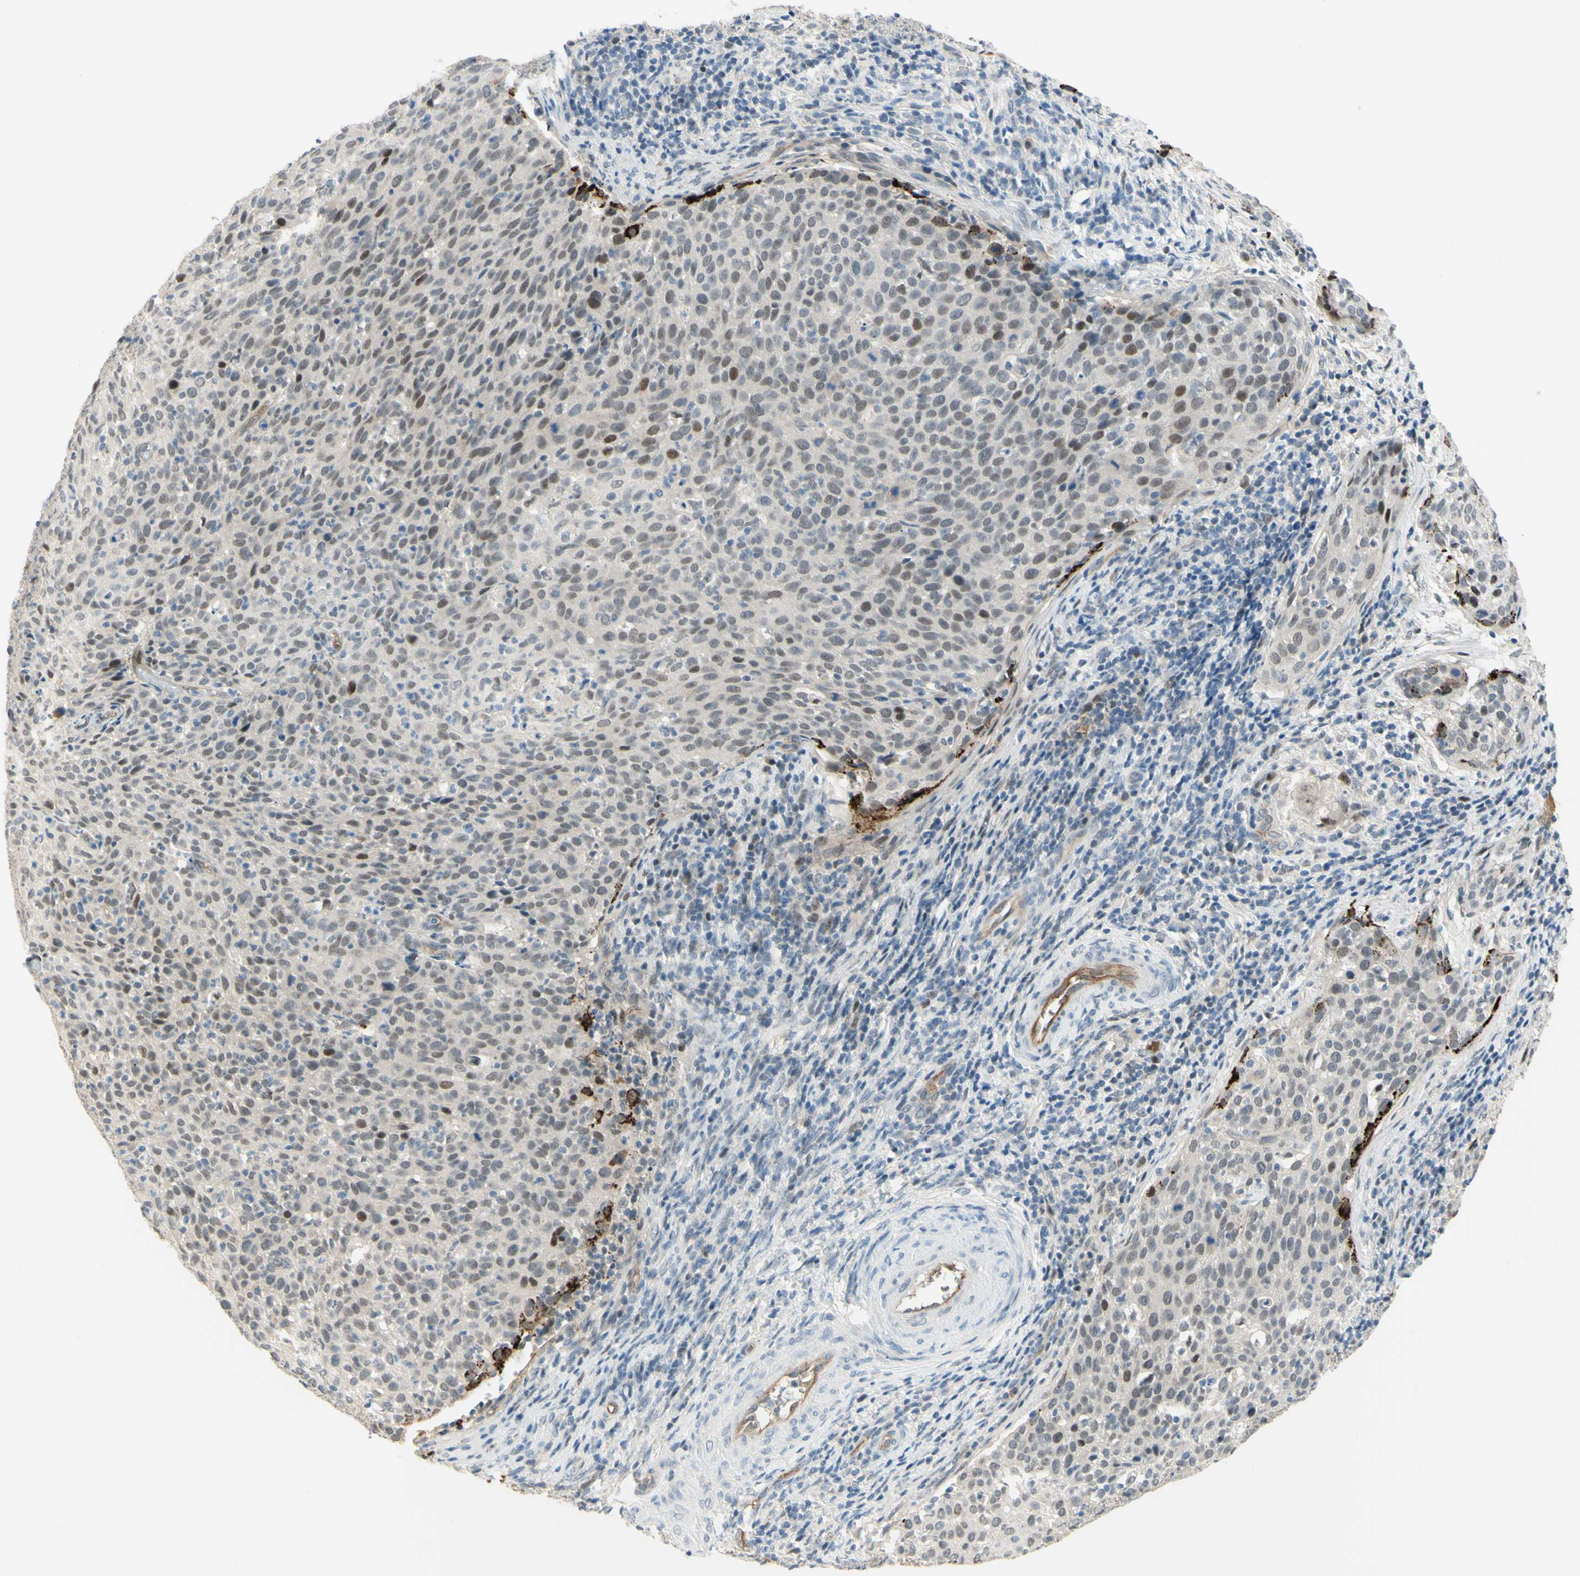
{"staining": {"intensity": "weak", "quantity": ">75%", "location": "nuclear"}, "tissue": "cervical cancer", "cell_type": "Tumor cells", "image_type": "cancer", "snomed": [{"axis": "morphology", "description": "Squamous cell carcinoma, NOS"}, {"axis": "topography", "description": "Cervix"}], "caption": "Cervical cancer stained with a brown dye shows weak nuclear positive staining in about >75% of tumor cells.", "gene": "ANGPT2", "patient": {"sex": "female", "age": 38}}